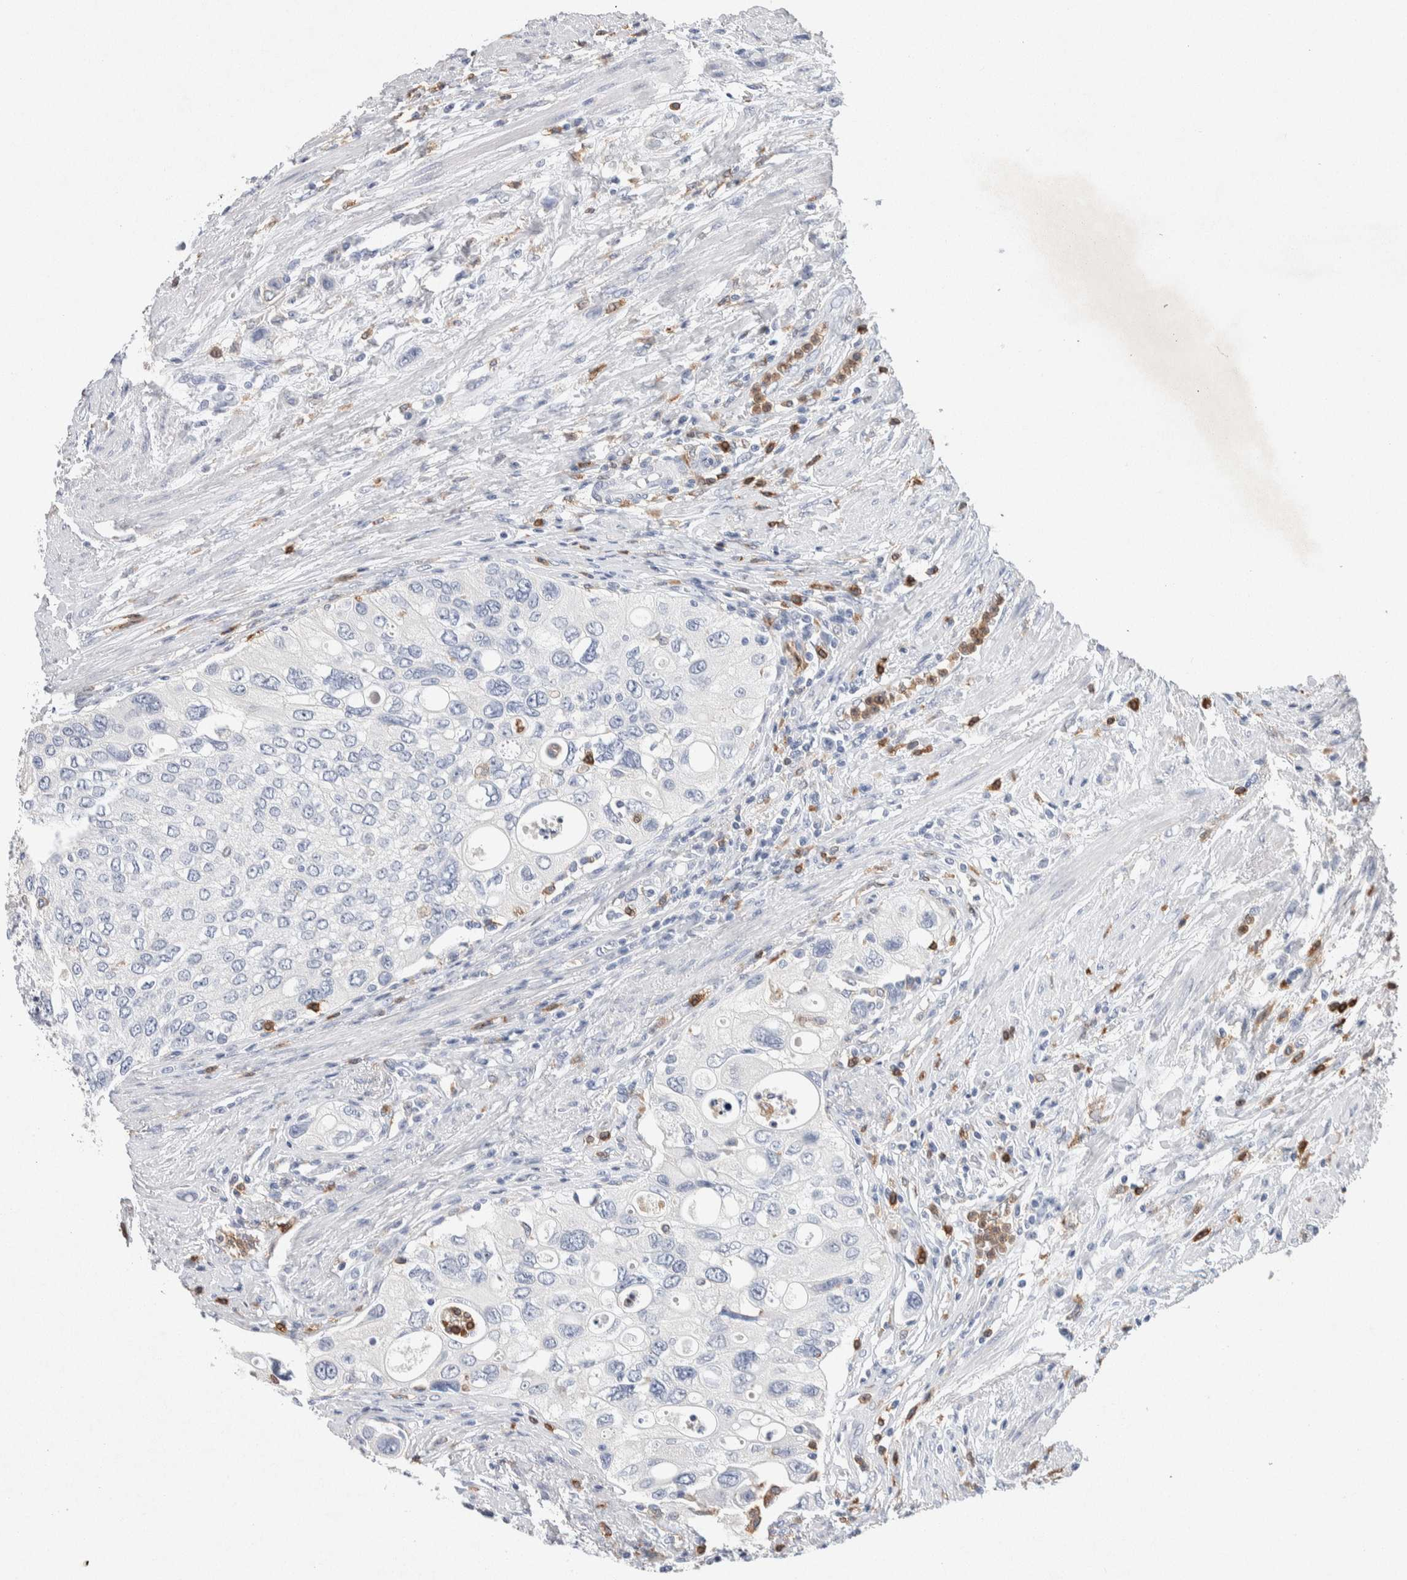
{"staining": {"intensity": "negative", "quantity": "none", "location": "none"}, "tissue": "urothelial cancer", "cell_type": "Tumor cells", "image_type": "cancer", "snomed": [{"axis": "morphology", "description": "Urothelial carcinoma, High grade"}, {"axis": "topography", "description": "Urinary bladder"}], "caption": "This photomicrograph is of high-grade urothelial carcinoma stained with immunohistochemistry (IHC) to label a protein in brown with the nuclei are counter-stained blue. There is no positivity in tumor cells.", "gene": "NCF2", "patient": {"sex": "female", "age": 56}}